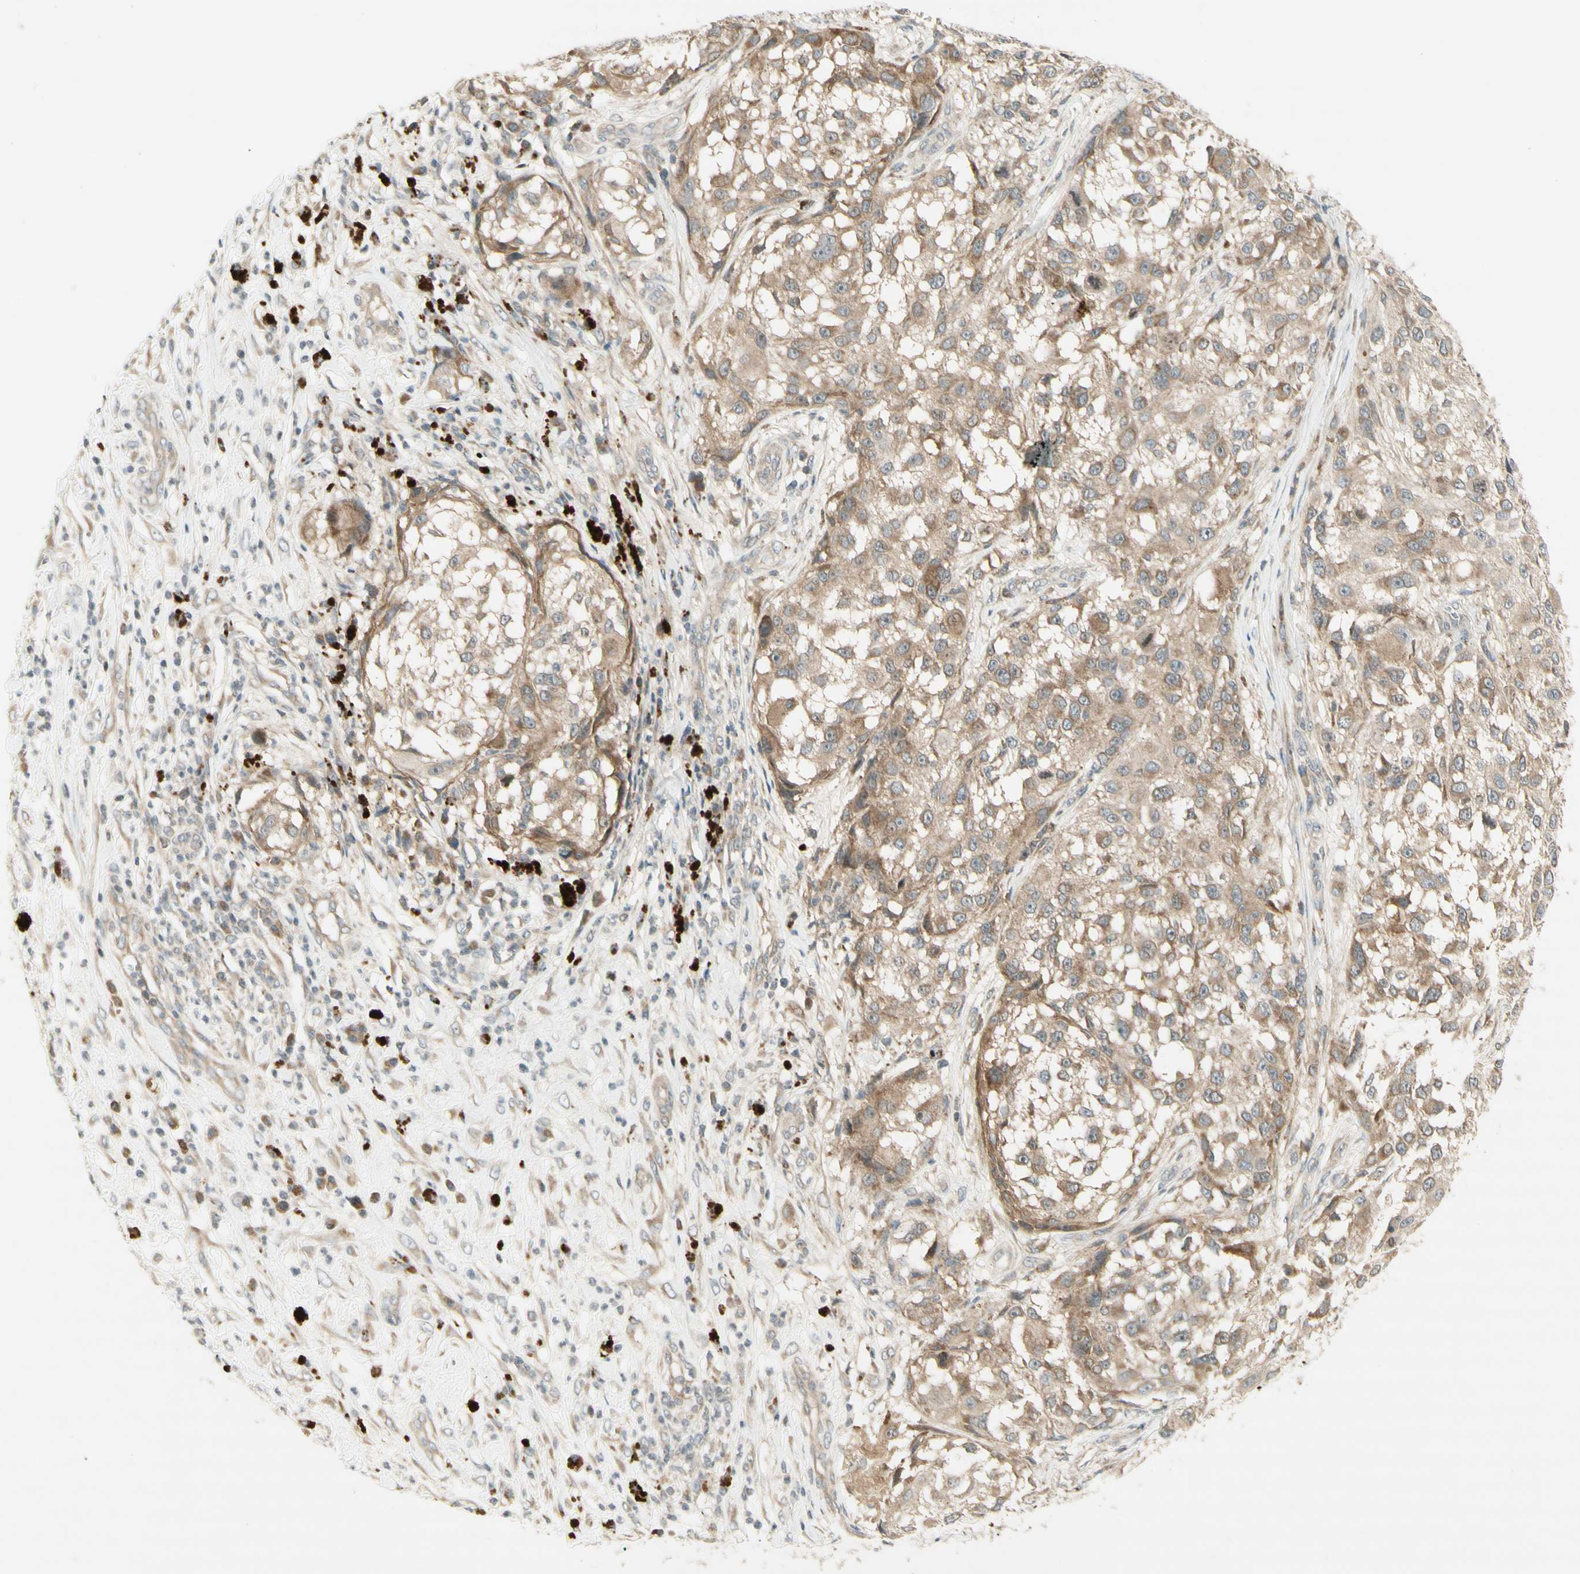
{"staining": {"intensity": "moderate", "quantity": "<25%", "location": "cytoplasmic/membranous"}, "tissue": "melanoma", "cell_type": "Tumor cells", "image_type": "cancer", "snomed": [{"axis": "morphology", "description": "Necrosis, NOS"}, {"axis": "morphology", "description": "Malignant melanoma, NOS"}, {"axis": "topography", "description": "Skin"}], "caption": "About <25% of tumor cells in melanoma exhibit moderate cytoplasmic/membranous protein staining as visualized by brown immunohistochemical staining.", "gene": "ETF1", "patient": {"sex": "female", "age": 87}}